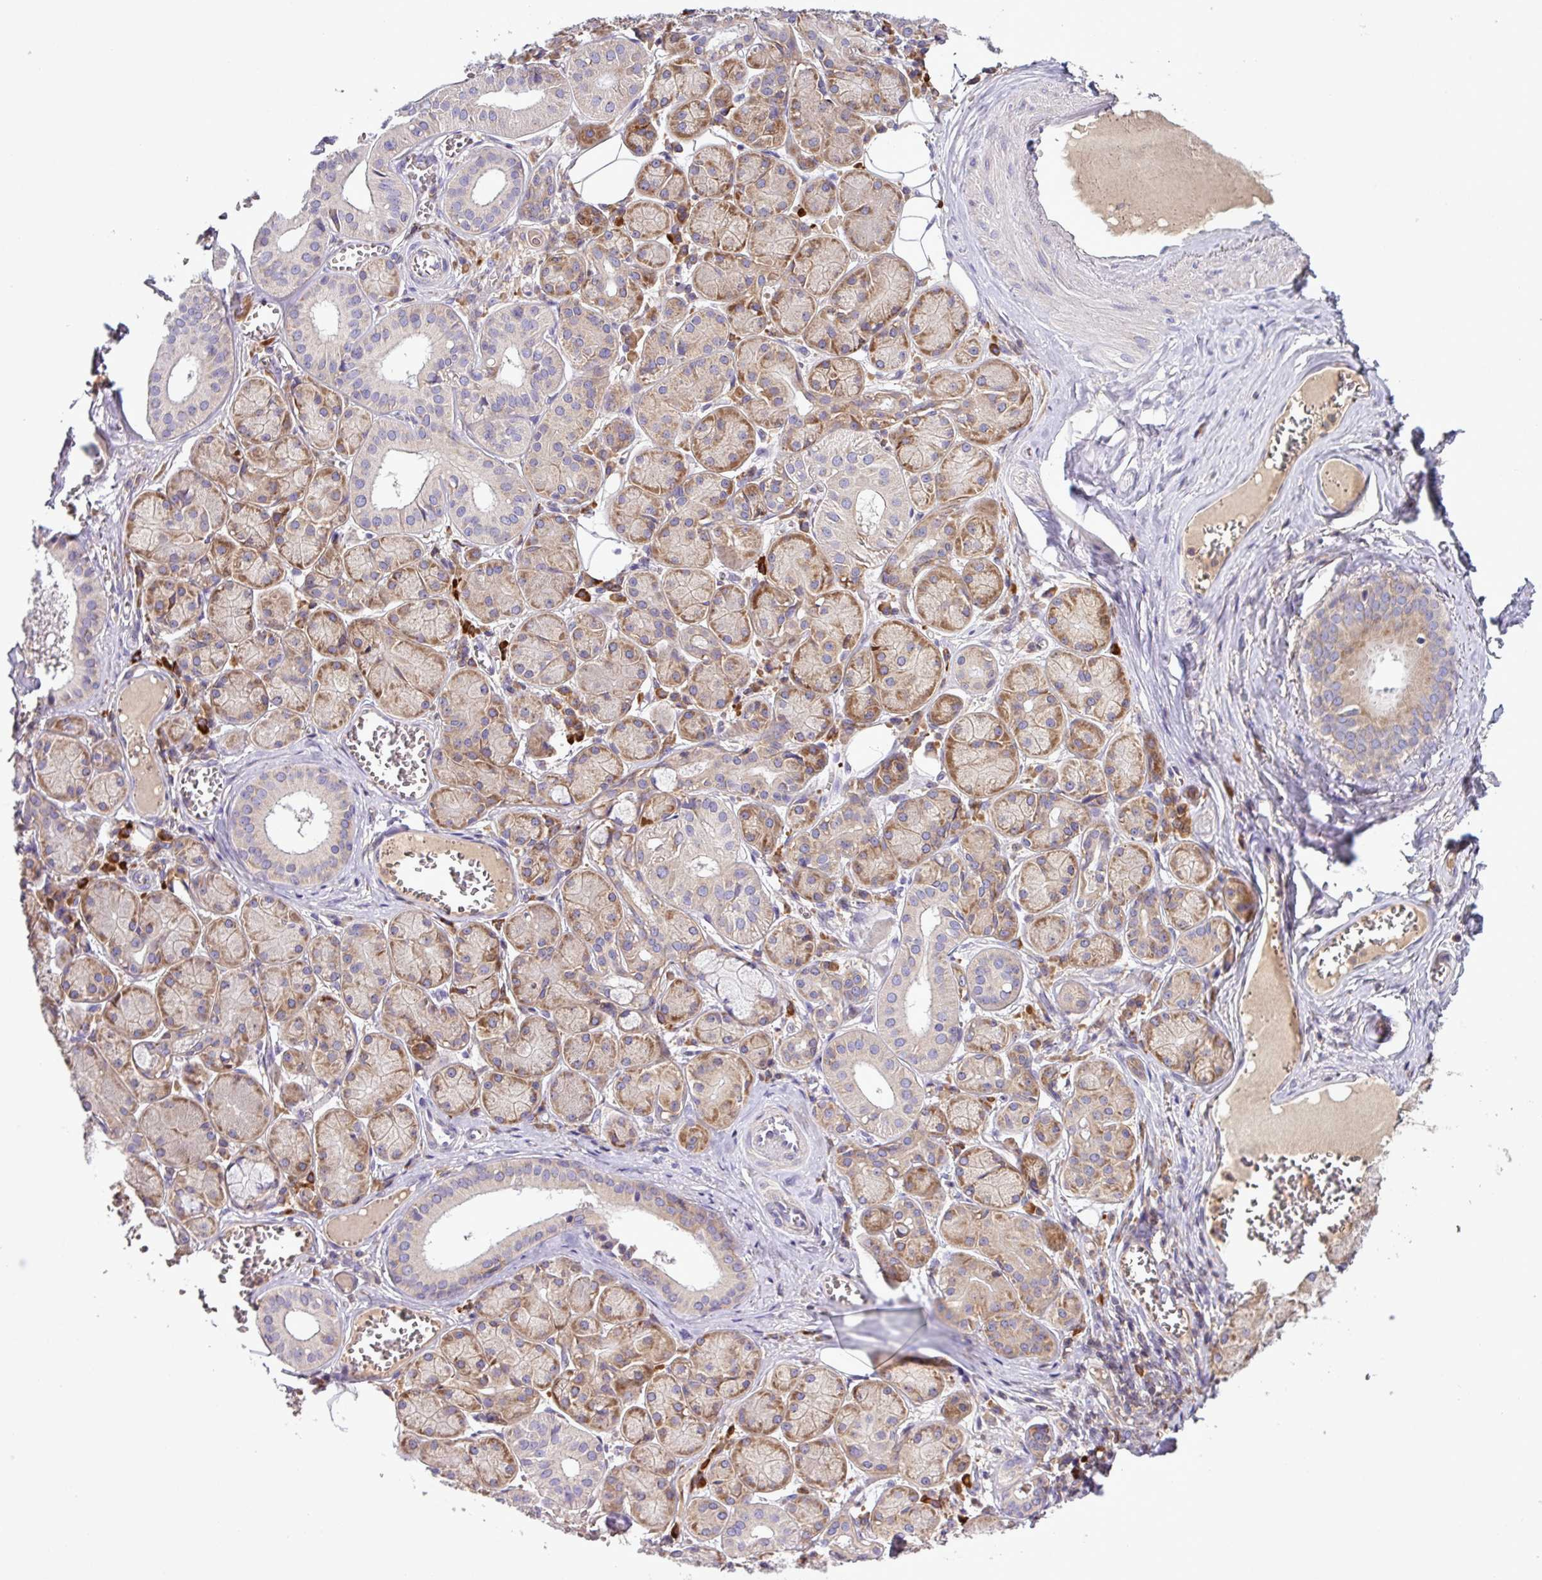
{"staining": {"intensity": "moderate", "quantity": ">75%", "location": "cytoplasmic/membranous"}, "tissue": "salivary gland", "cell_type": "Glandular cells", "image_type": "normal", "snomed": [{"axis": "morphology", "description": "Squamous cell carcinoma, NOS"}, {"axis": "topography", "description": "Skin"}, {"axis": "topography", "description": "Head-Neck"}], "caption": "Immunohistochemistry (DAB) staining of normal human salivary gland demonstrates moderate cytoplasmic/membranous protein staining in about >75% of glandular cells.", "gene": "LRRC74B", "patient": {"sex": "male", "age": 80}}